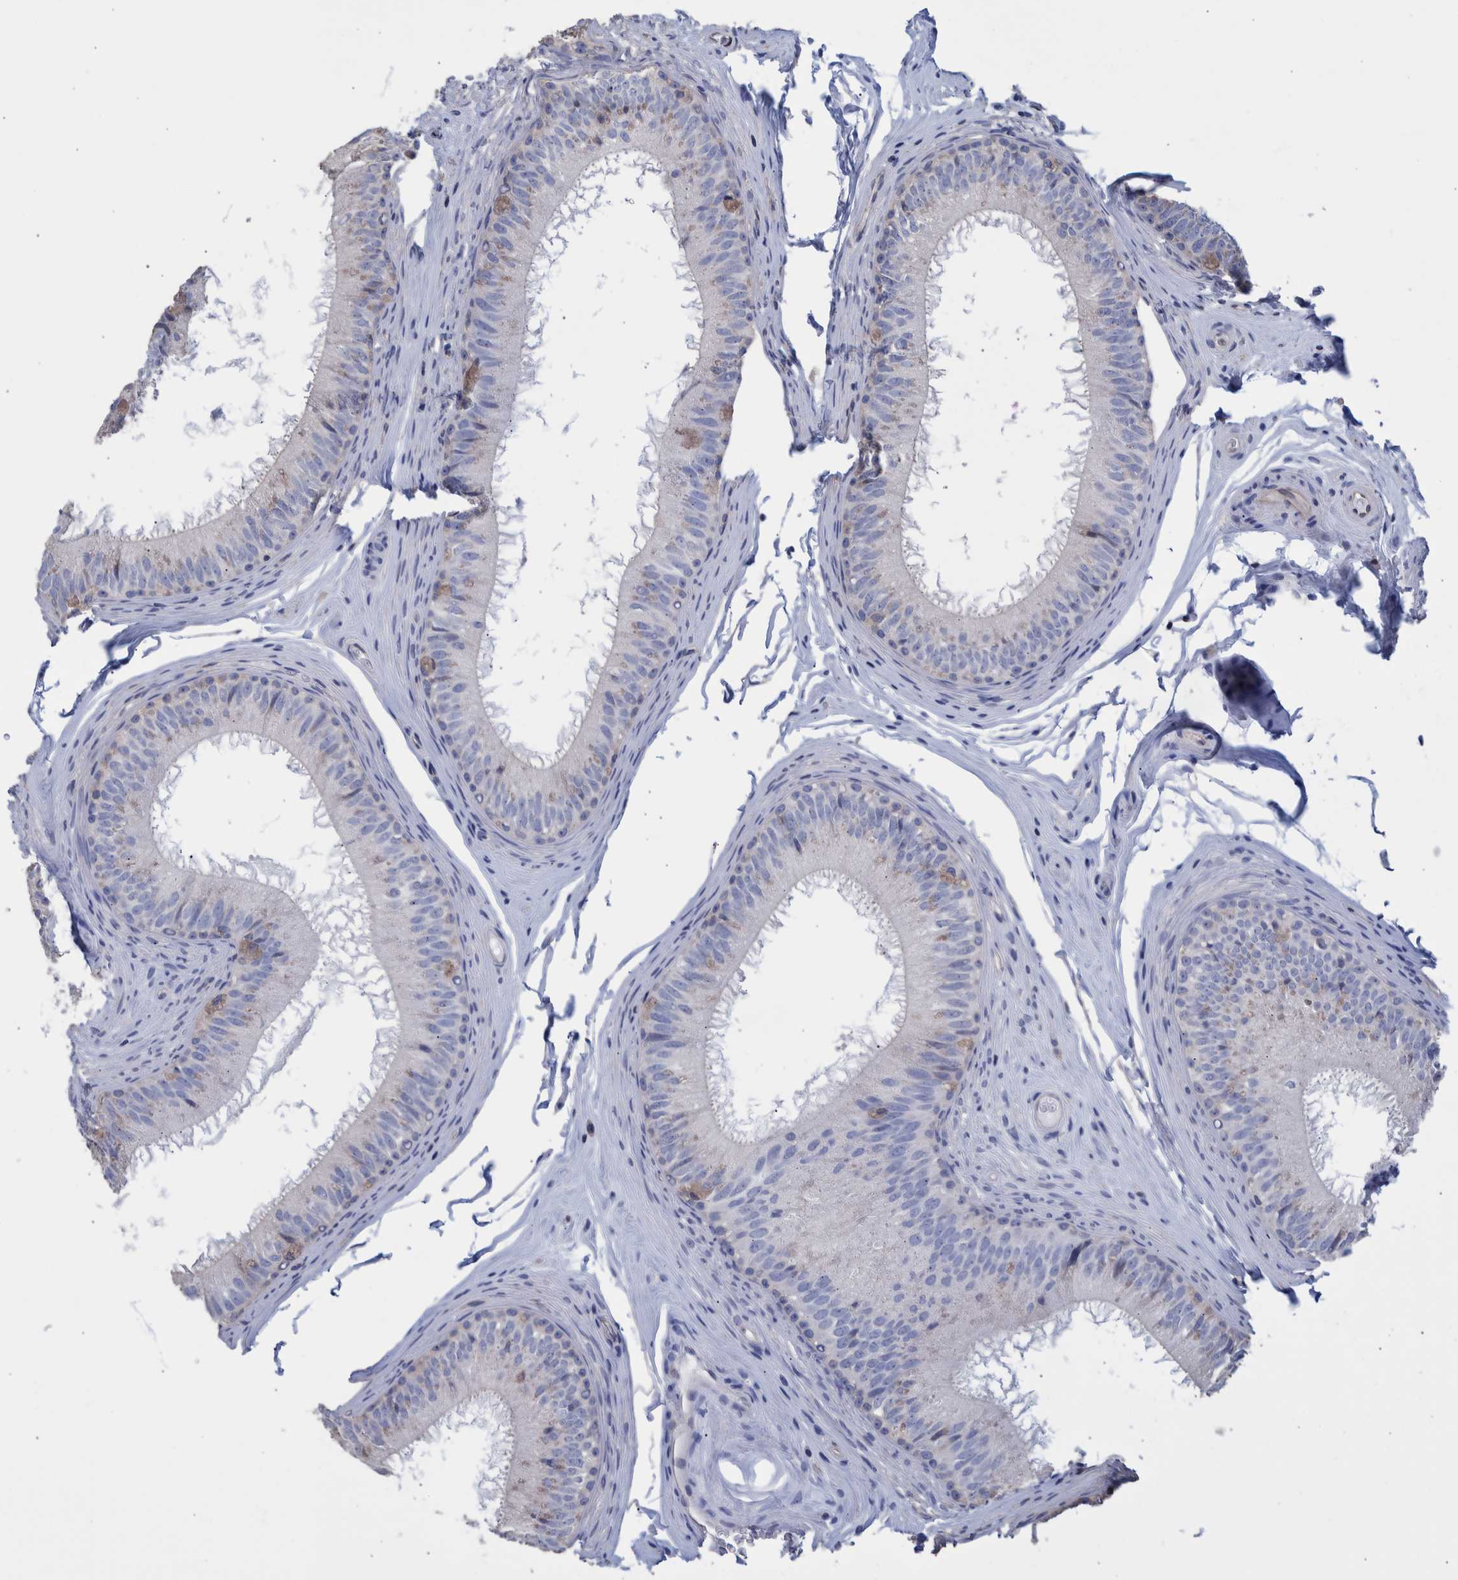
{"staining": {"intensity": "negative", "quantity": "none", "location": "none"}, "tissue": "epididymis", "cell_type": "Glandular cells", "image_type": "normal", "snomed": [{"axis": "morphology", "description": "Normal tissue, NOS"}, {"axis": "topography", "description": "Epididymis"}], "caption": "Immunohistochemistry (IHC) histopathology image of unremarkable epididymis: epididymis stained with DAB (3,3'-diaminobenzidine) demonstrates no significant protein staining in glandular cells.", "gene": "PPP3CC", "patient": {"sex": "male", "age": 32}}